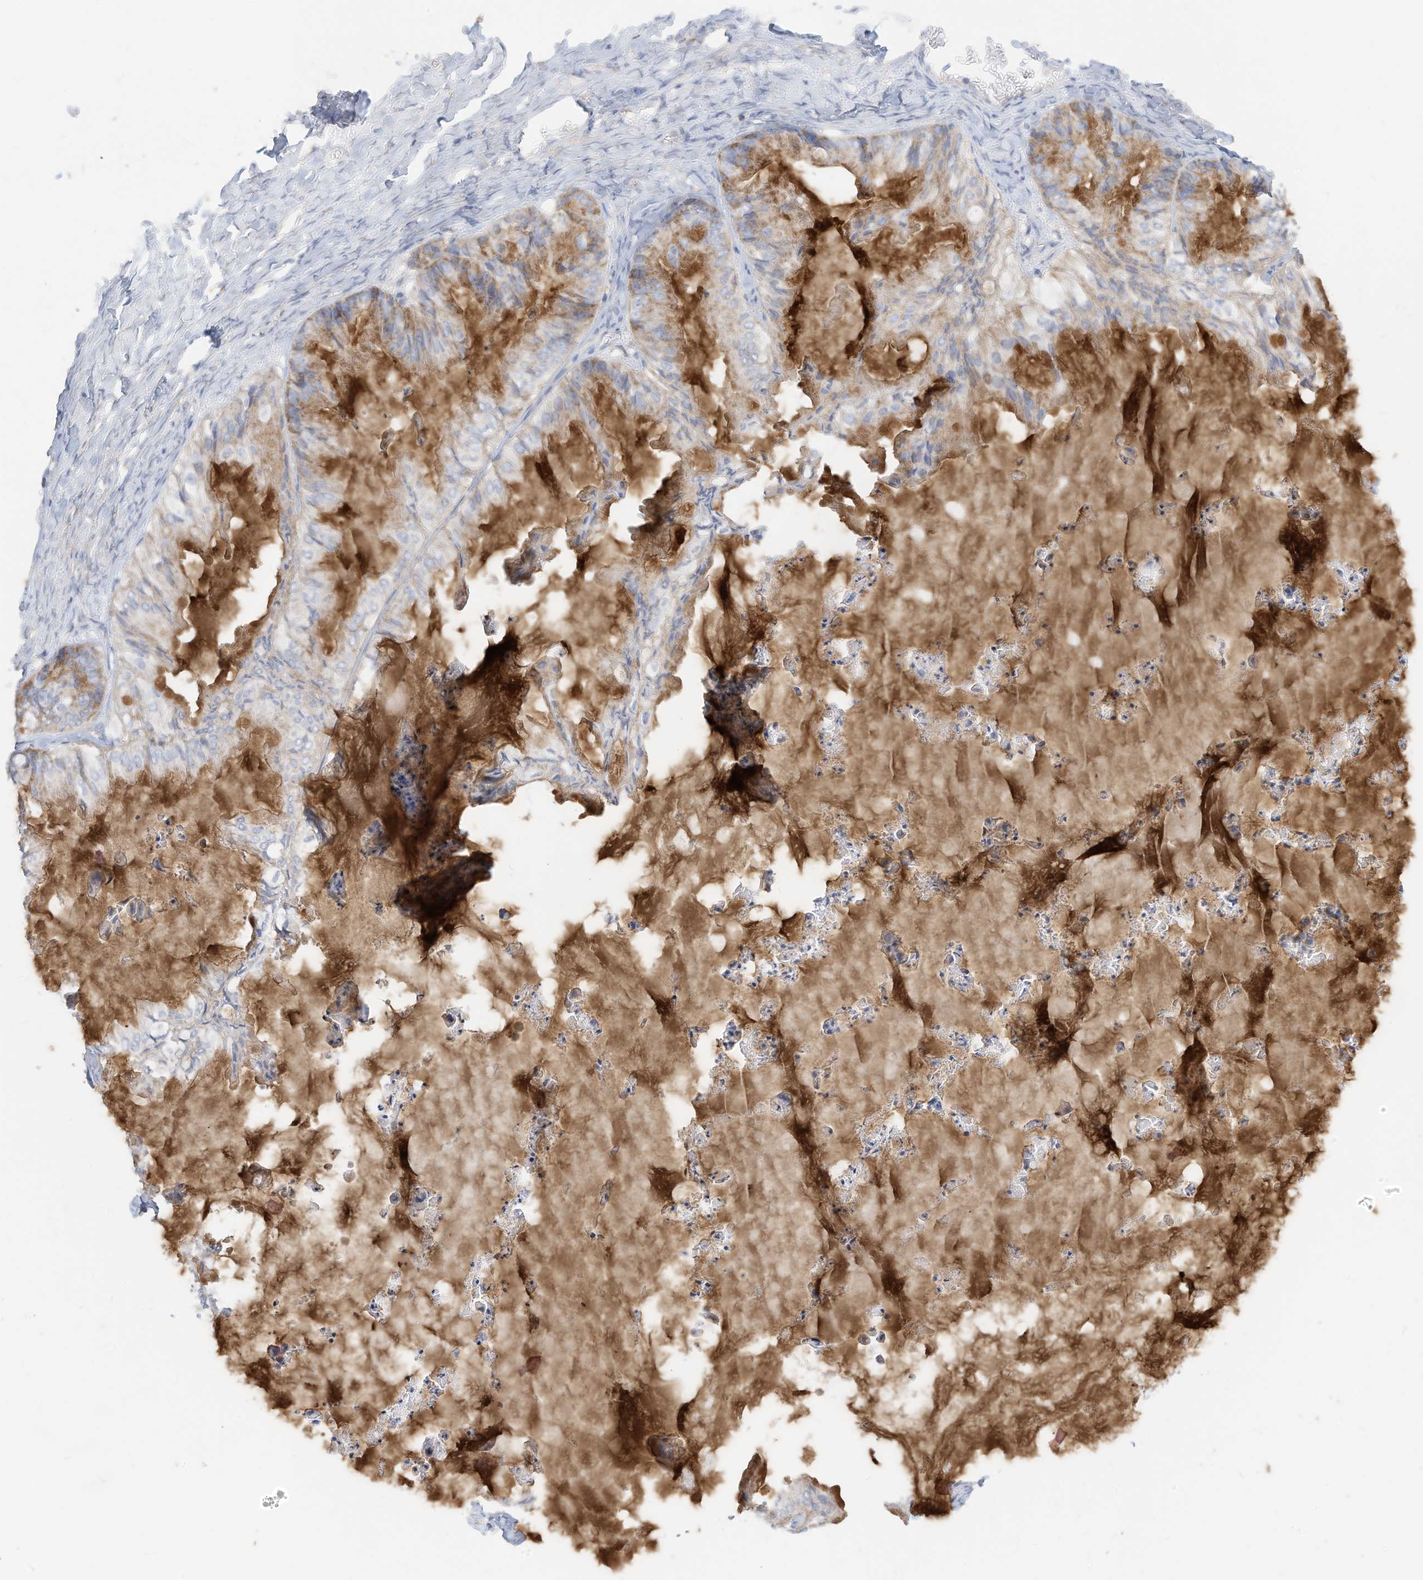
{"staining": {"intensity": "moderate", "quantity": "<25%", "location": "cytoplasmic/membranous"}, "tissue": "ovarian cancer", "cell_type": "Tumor cells", "image_type": "cancer", "snomed": [{"axis": "morphology", "description": "Cystadenocarcinoma, mucinous, NOS"}, {"axis": "topography", "description": "Ovary"}], "caption": "Human mucinous cystadenocarcinoma (ovarian) stained with a brown dye reveals moderate cytoplasmic/membranous positive positivity in about <25% of tumor cells.", "gene": "RHOH", "patient": {"sex": "female", "age": 71}}